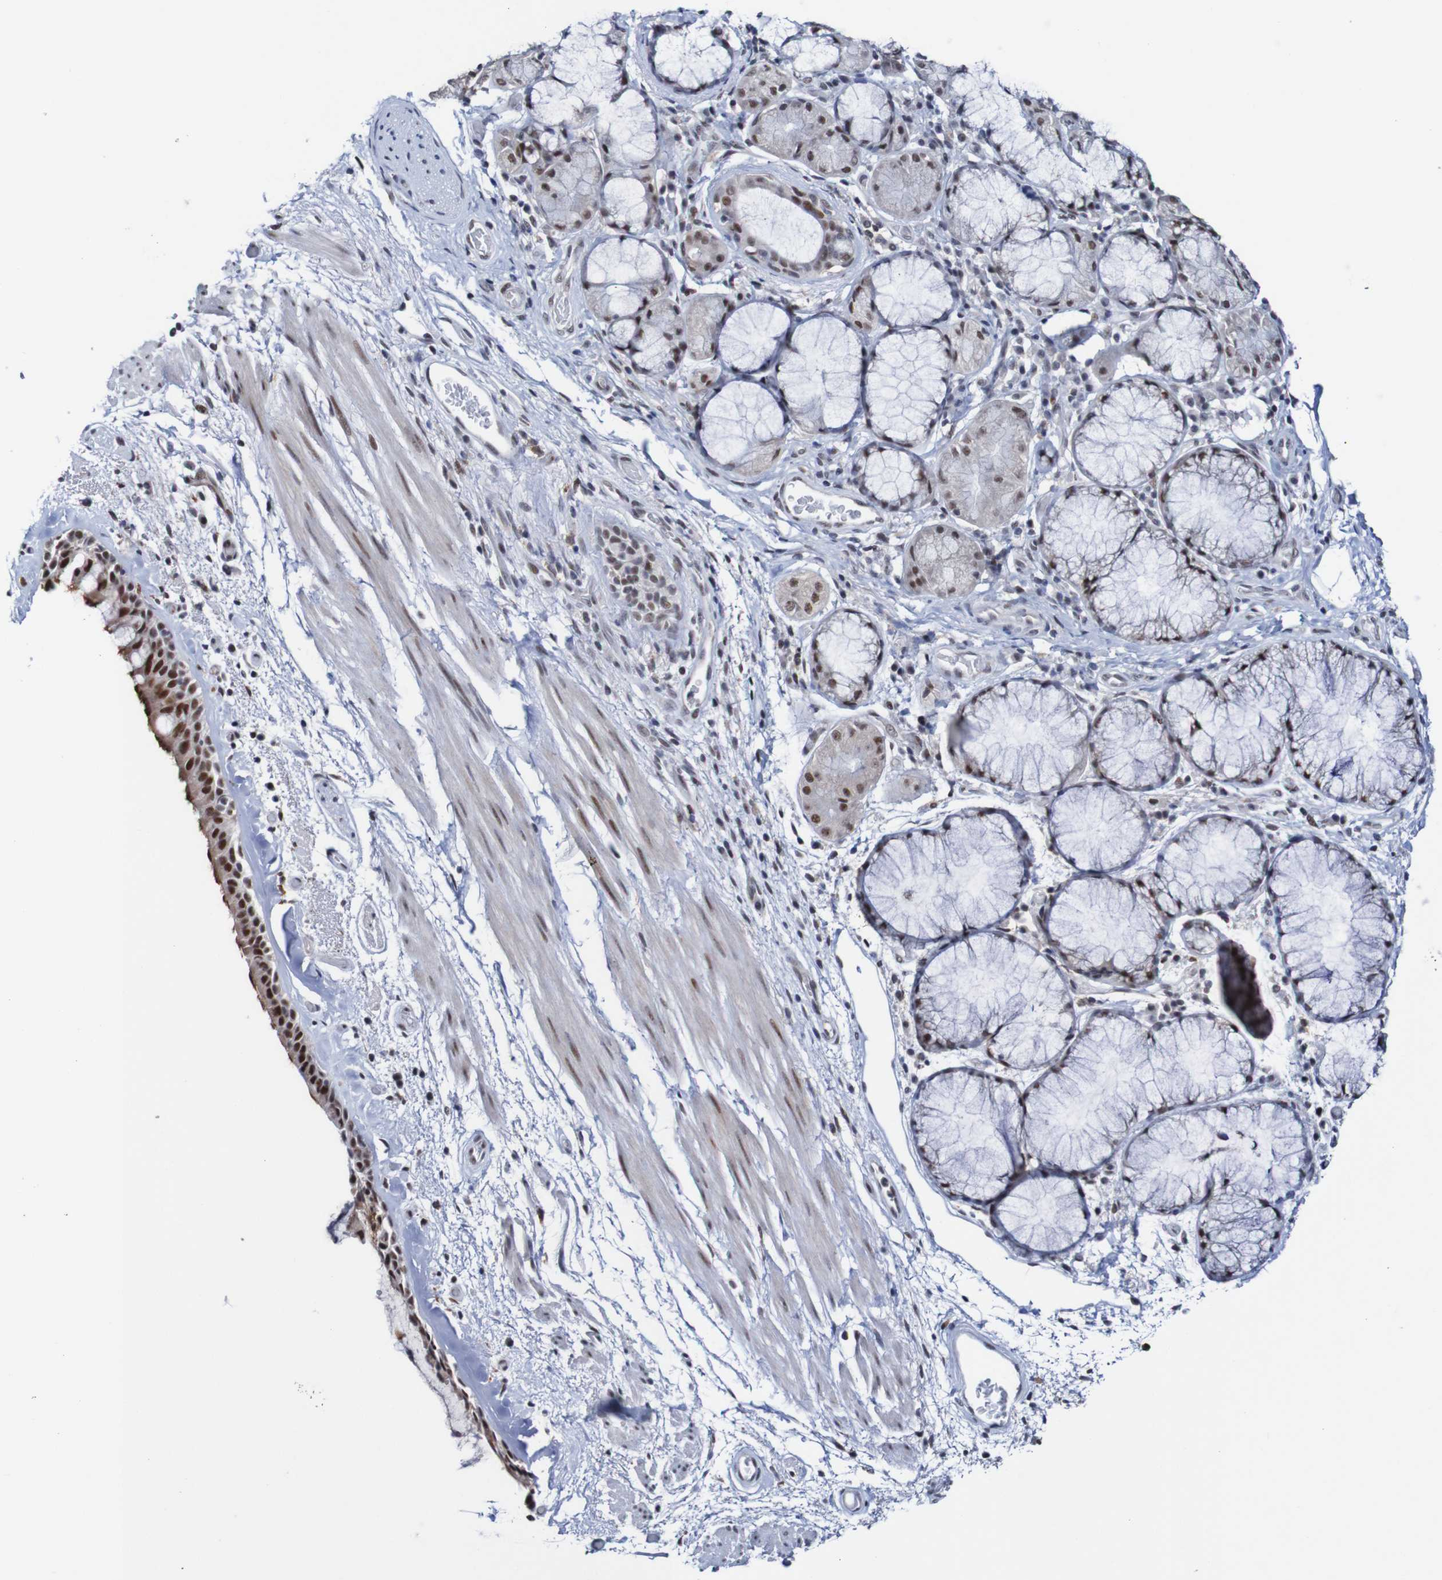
{"staining": {"intensity": "strong", "quantity": ">75%", "location": "cytoplasmic/membranous,nuclear"}, "tissue": "bronchus", "cell_type": "Respiratory epithelial cells", "image_type": "normal", "snomed": [{"axis": "morphology", "description": "Normal tissue, NOS"}, {"axis": "morphology", "description": "Adenocarcinoma, NOS"}, {"axis": "topography", "description": "Bronchus"}, {"axis": "topography", "description": "Lung"}], "caption": "A brown stain labels strong cytoplasmic/membranous,nuclear staining of a protein in respiratory epithelial cells of normal bronchus. (brown staining indicates protein expression, while blue staining denotes nuclei).", "gene": "CDC5L", "patient": {"sex": "female", "age": 54}}